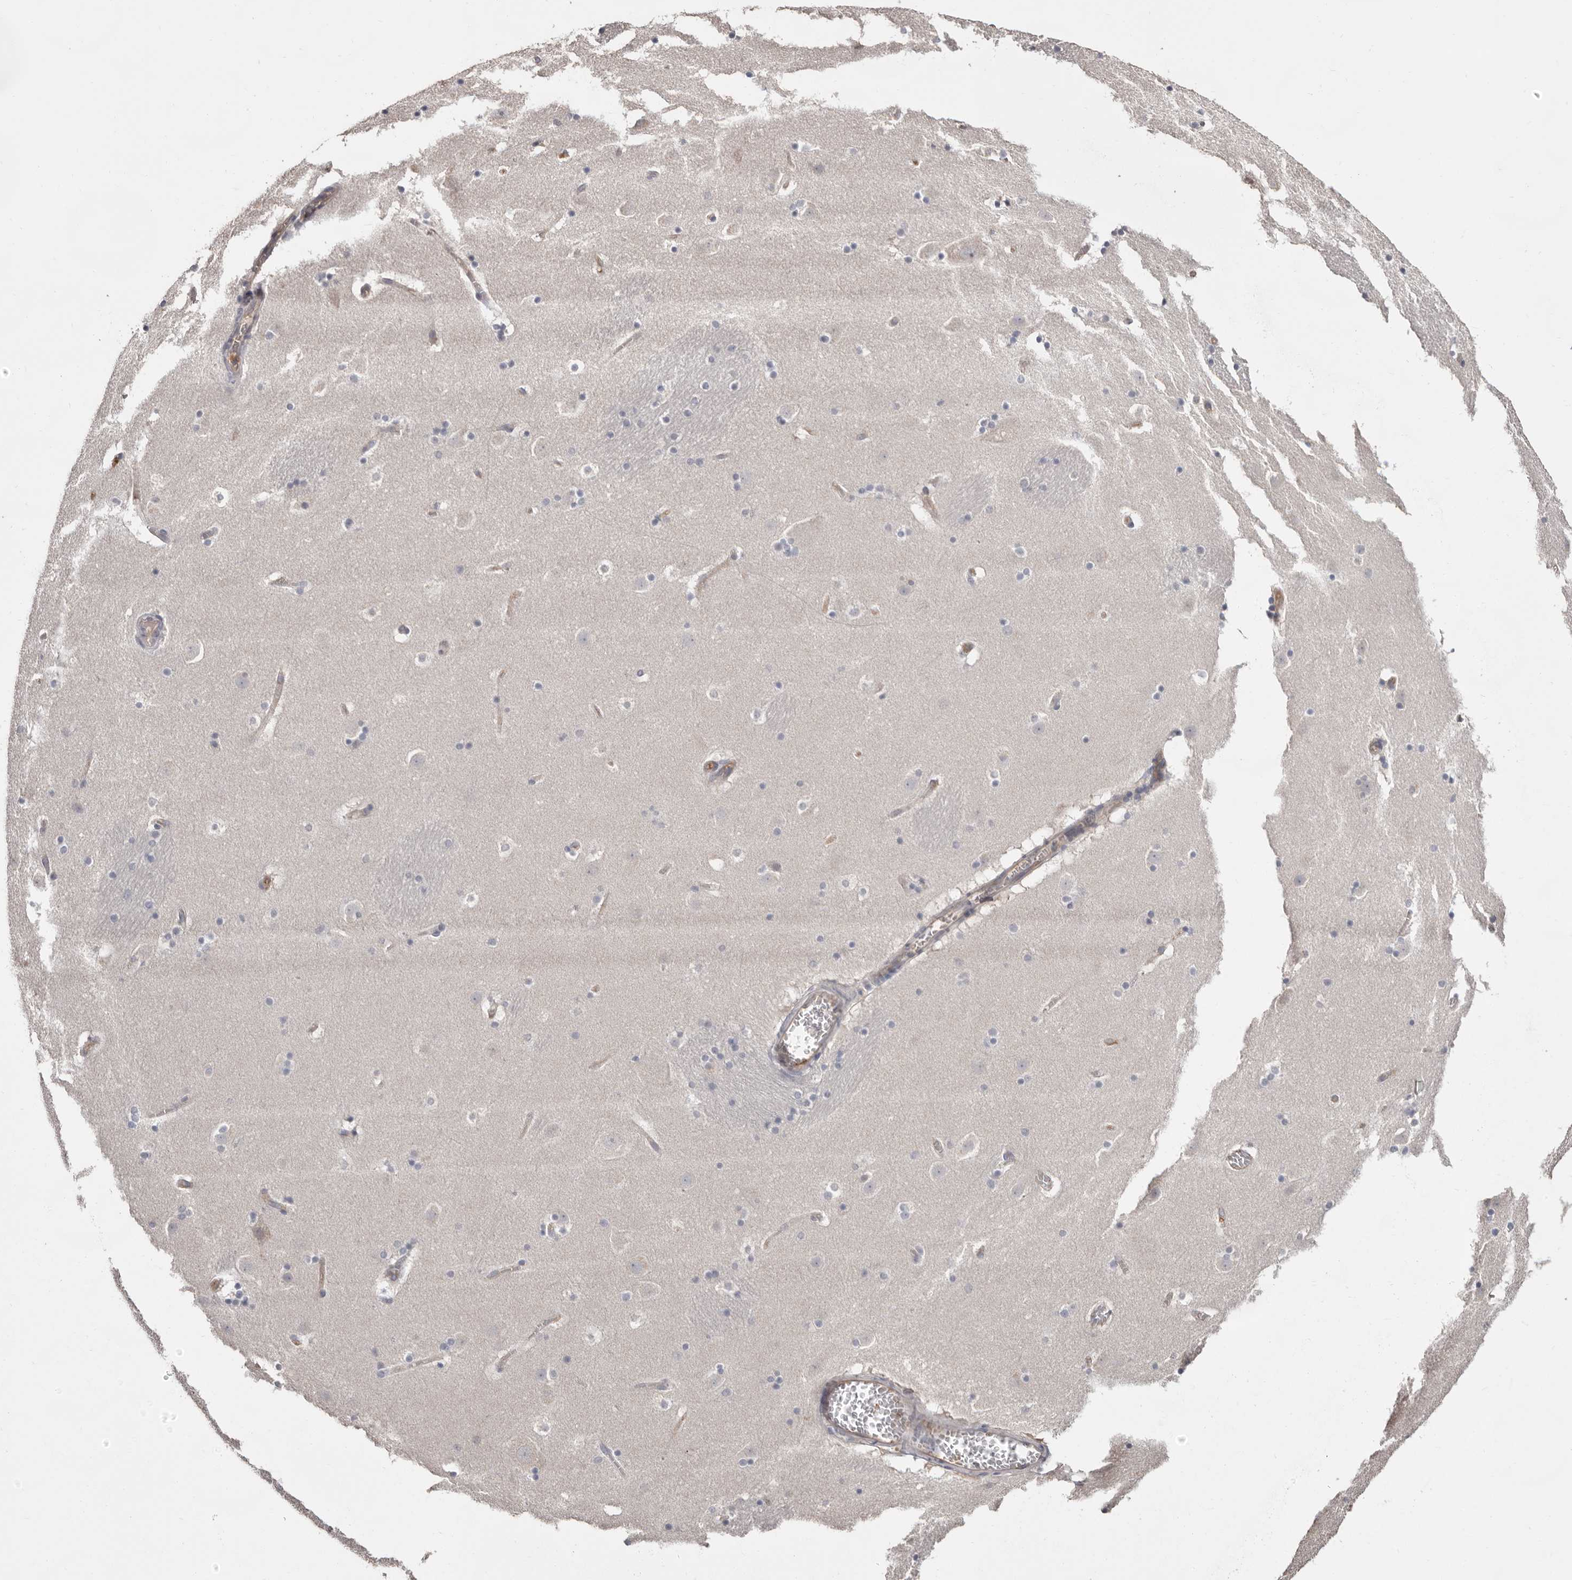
{"staining": {"intensity": "negative", "quantity": "none", "location": "none"}, "tissue": "caudate", "cell_type": "Glial cells", "image_type": "normal", "snomed": [{"axis": "morphology", "description": "Normal tissue, NOS"}, {"axis": "topography", "description": "Lateral ventricle wall"}], "caption": "An image of human caudate is negative for staining in glial cells. Brightfield microscopy of immunohistochemistry (IHC) stained with DAB (brown) and hematoxylin (blue), captured at high magnification.", "gene": "MMACHC", "patient": {"sex": "male", "age": 45}}